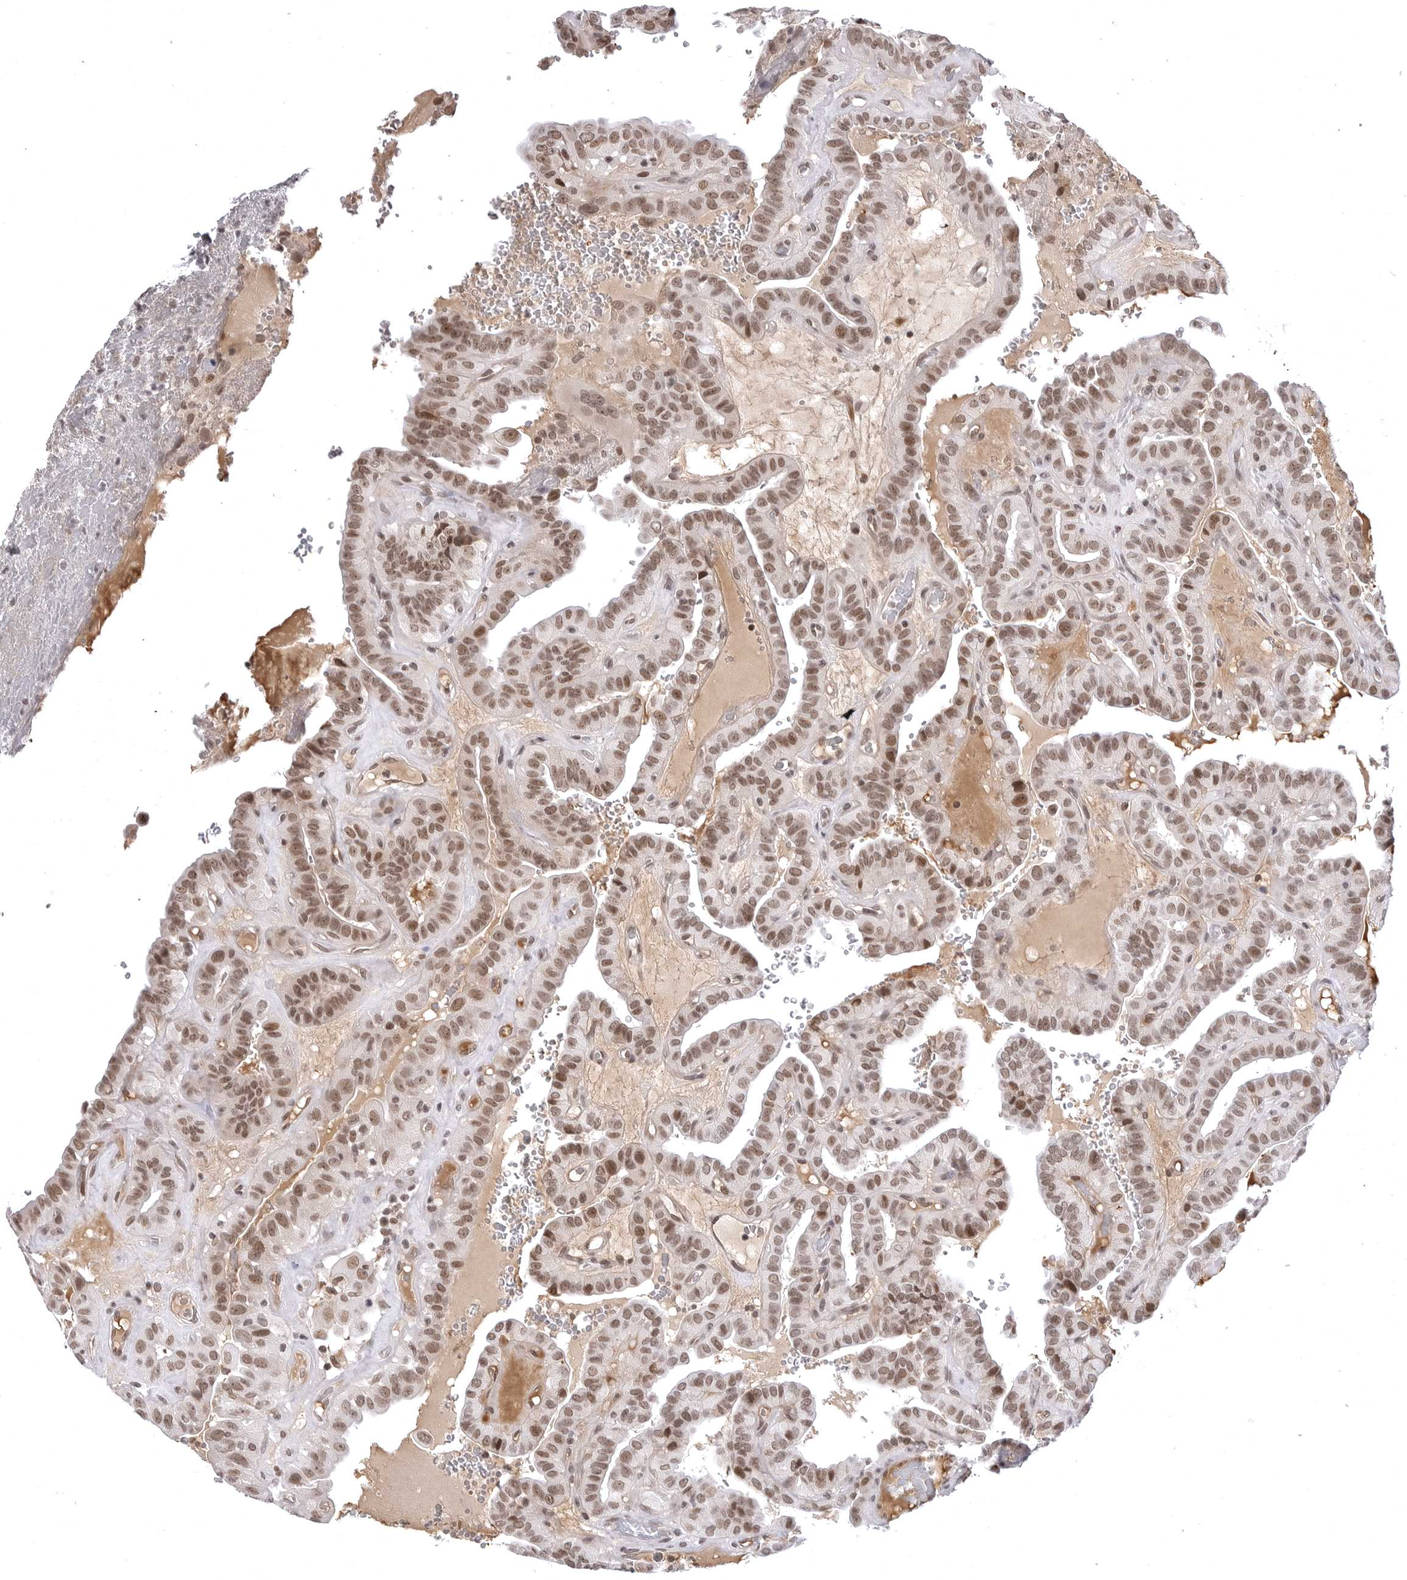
{"staining": {"intensity": "moderate", "quantity": ">75%", "location": "nuclear"}, "tissue": "thyroid cancer", "cell_type": "Tumor cells", "image_type": "cancer", "snomed": [{"axis": "morphology", "description": "Papillary adenocarcinoma, NOS"}, {"axis": "topography", "description": "Thyroid gland"}], "caption": "Human papillary adenocarcinoma (thyroid) stained with a protein marker exhibits moderate staining in tumor cells.", "gene": "PHF3", "patient": {"sex": "male", "age": 77}}